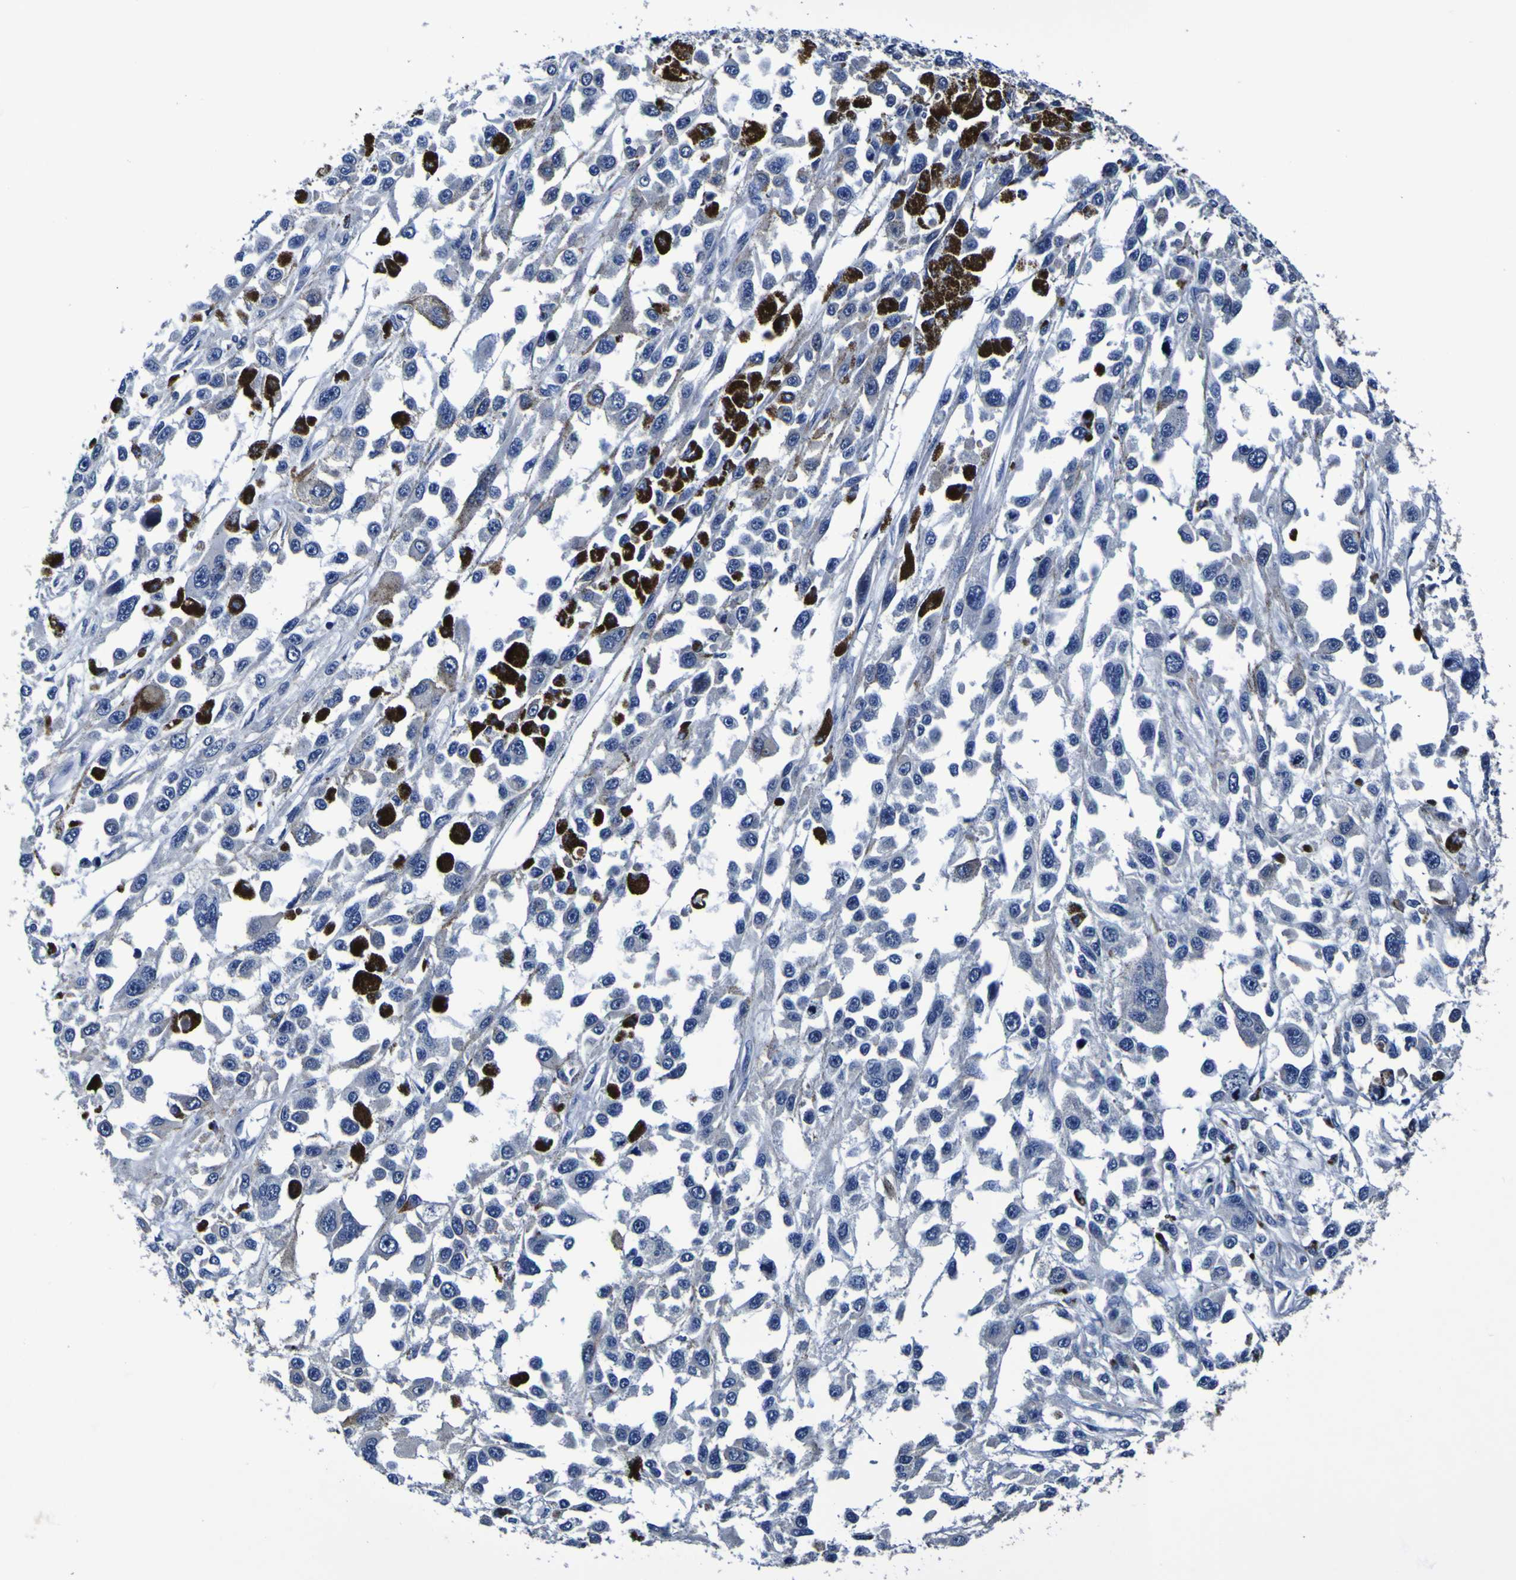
{"staining": {"intensity": "negative", "quantity": "none", "location": "none"}, "tissue": "melanoma", "cell_type": "Tumor cells", "image_type": "cancer", "snomed": [{"axis": "morphology", "description": "Malignant melanoma, Metastatic site"}, {"axis": "topography", "description": "Lymph node"}], "caption": "The immunohistochemistry (IHC) image has no significant positivity in tumor cells of malignant melanoma (metastatic site) tissue.", "gene": "PANK4", "patient": {"sex": "male", "age": 59}}